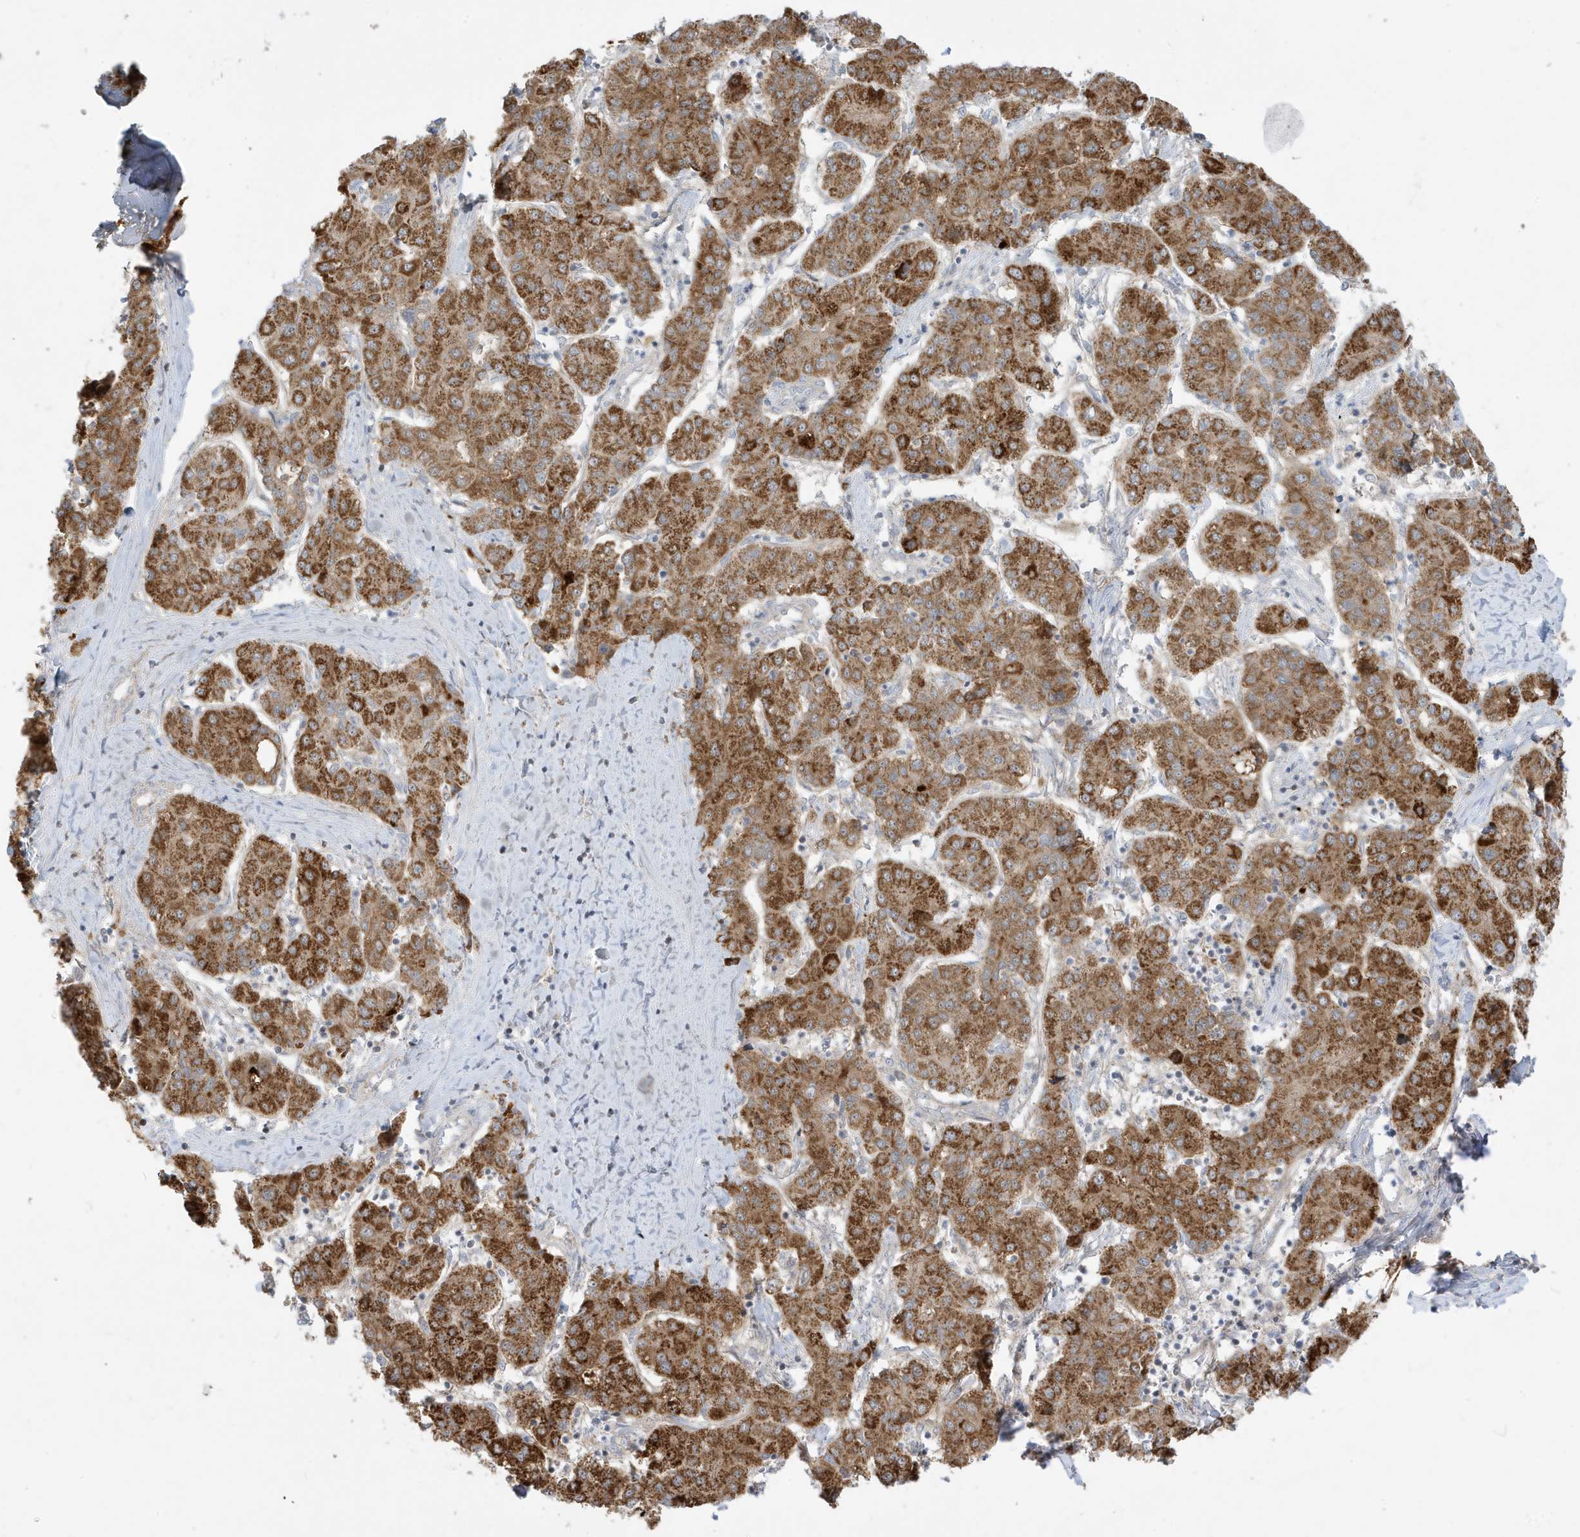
{"staining": {"intensity": "moderate", "quantity": ">75%", "location": "cytoplasmic/membranous"}, "tissue": "liver cancer", "cell_type": "Tumor cells", "image_type": "cancer", "snomed": [{"axis": "morphology", "description": "Carcinoma, Hepatocellular, NOS"}, {"axis": "topography", "description": "Liver"}], "caption": "Liver hepatocellular carcinoma stained with immunohistochemistry (IHC) shows moderate cytoplasmic/membranous expression in about >75% of tumor cells.", "gene": "IFT57", "patient": {"sex": "male", "age": 65}}